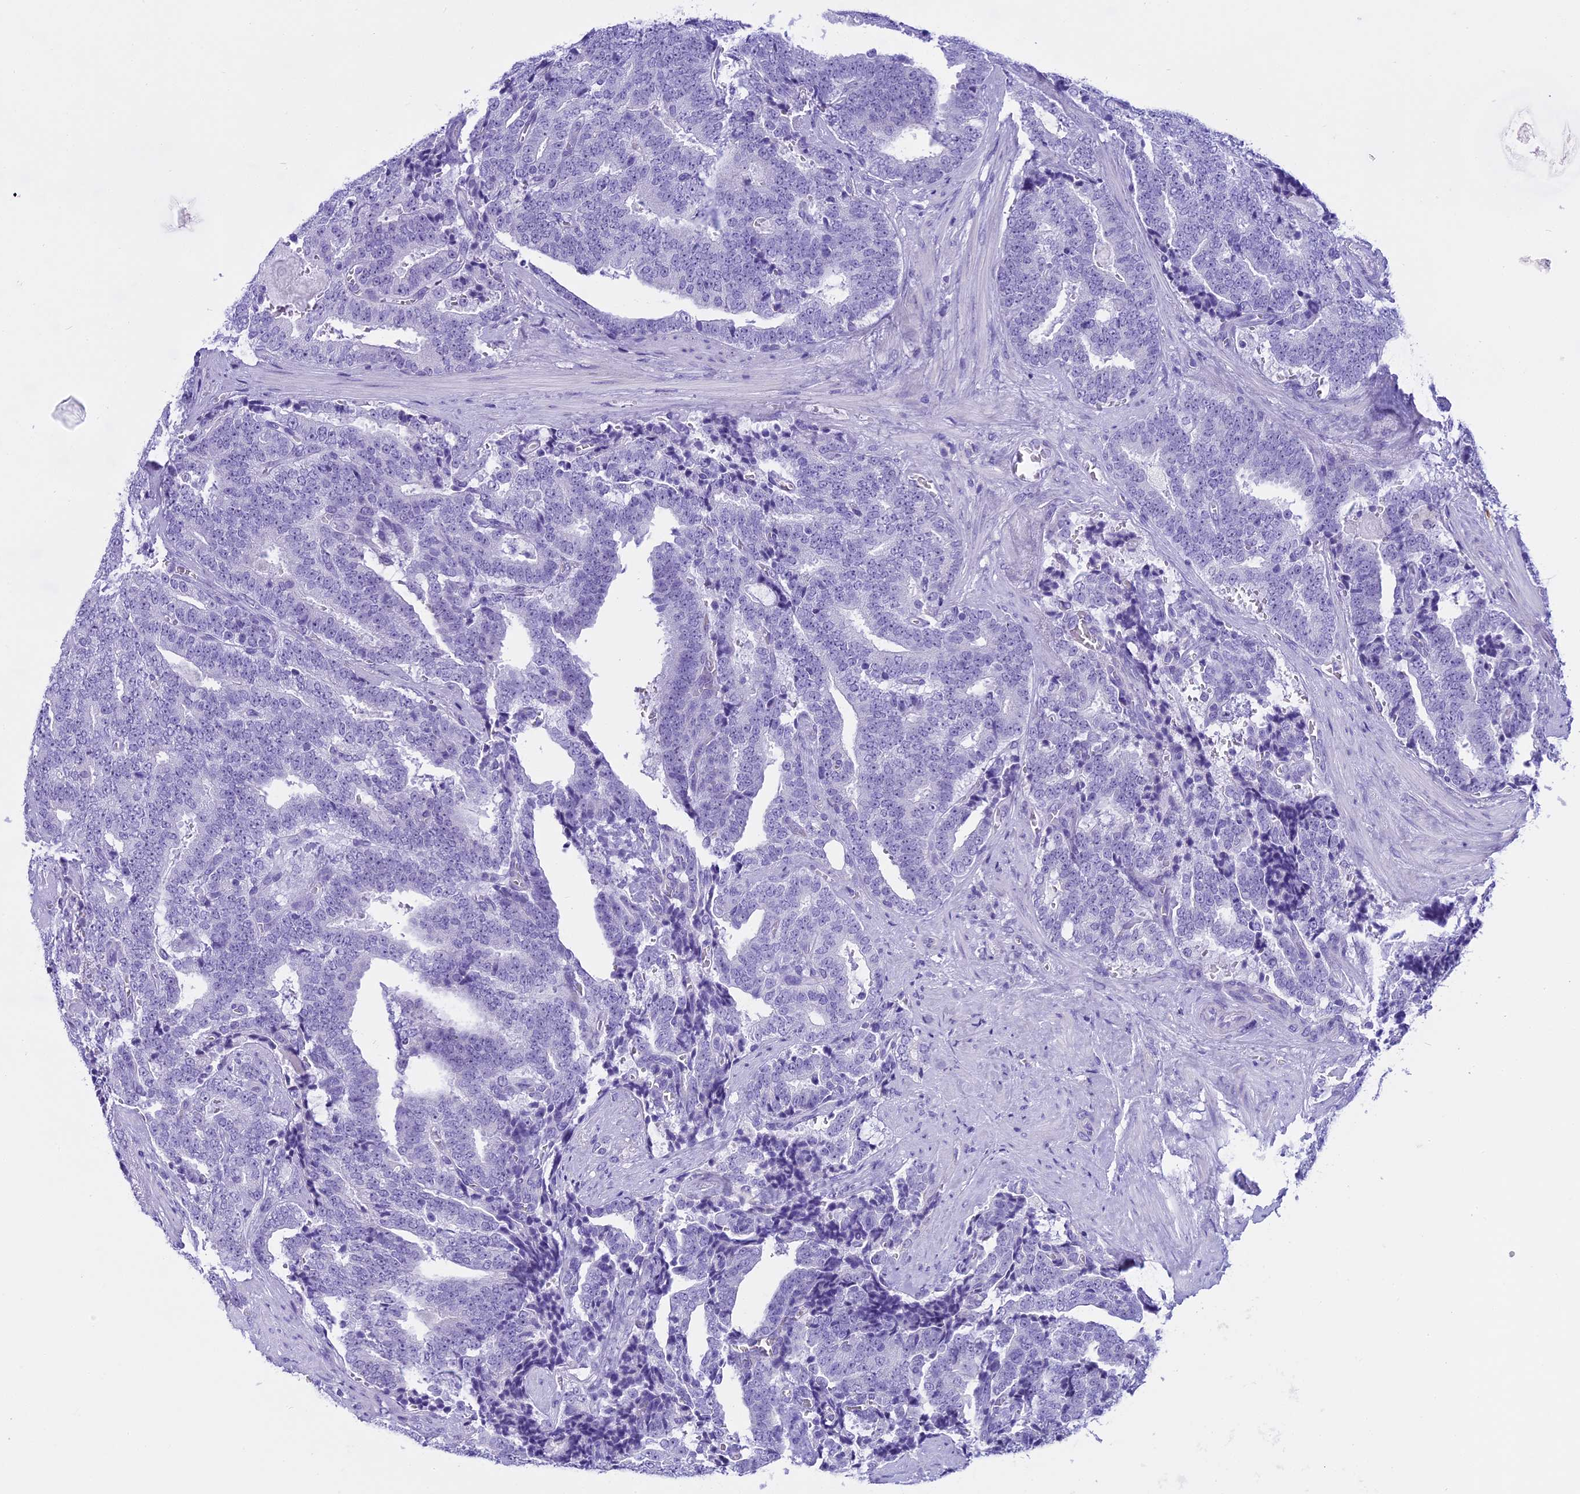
{"staining": {"intensity": "negative", "quantity": "none", "location": "none"}, "tissue": "prostate cancer", "cell_type": "Tumor cells", "image_type": "cancer", "snomed": [{"axis": "morphology", "description": "Adenocarcinoma, High grade"}, {"axis": "topography", "description": "Prostate and seminal vesicle, NOS"}], "caption": "High power microscopy image of an immunohistochemistry (IHC) photomicrograph of prostate cancer (adenocarcinoma (high-grade)), revealing no significant positivity in tumor cells.", "gene": "KCTD14", "patient": {"sex": "male", "age": 67}}